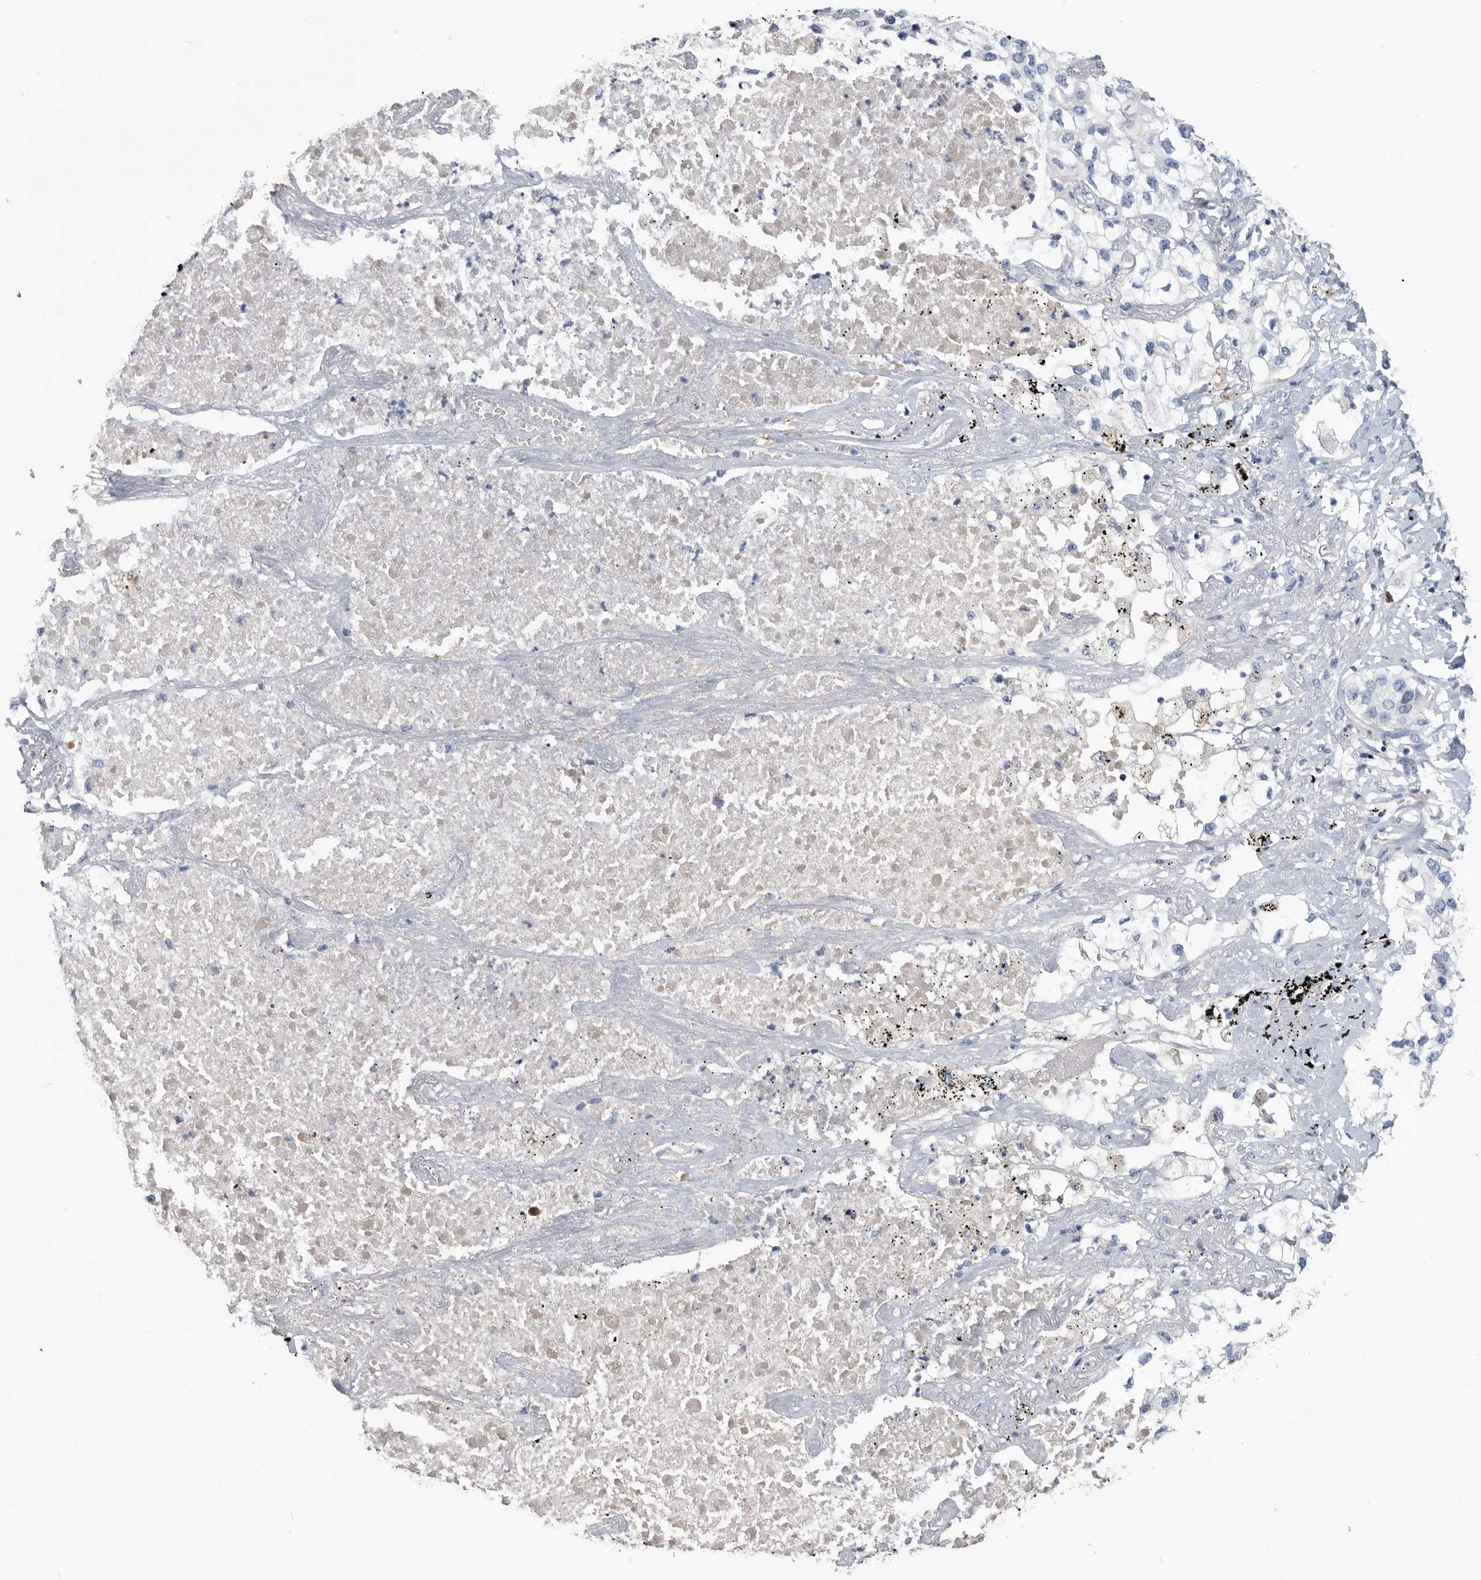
{"staining": {"intensity": "negative", "quantity": "none", "location": "none"}, "tissue": "lung cancer", "cell_type": "Tumor cells", "image_type": "cancer", "snomed": [{"axis": "morphology", "description": "Adenocarcinoma, NOS"}, {"axis": "topography", "description": "Lung"}], "caption": "There is no significant positivity in tumor cells of lung cancer. The staining is performed using DAB (3,3'-diaminobenzidine) brown chromogen with nuclei counter-stained in using hematoxylin.", "gene": "BTBD6", "patient": {"sex": "male", "age": 63}}